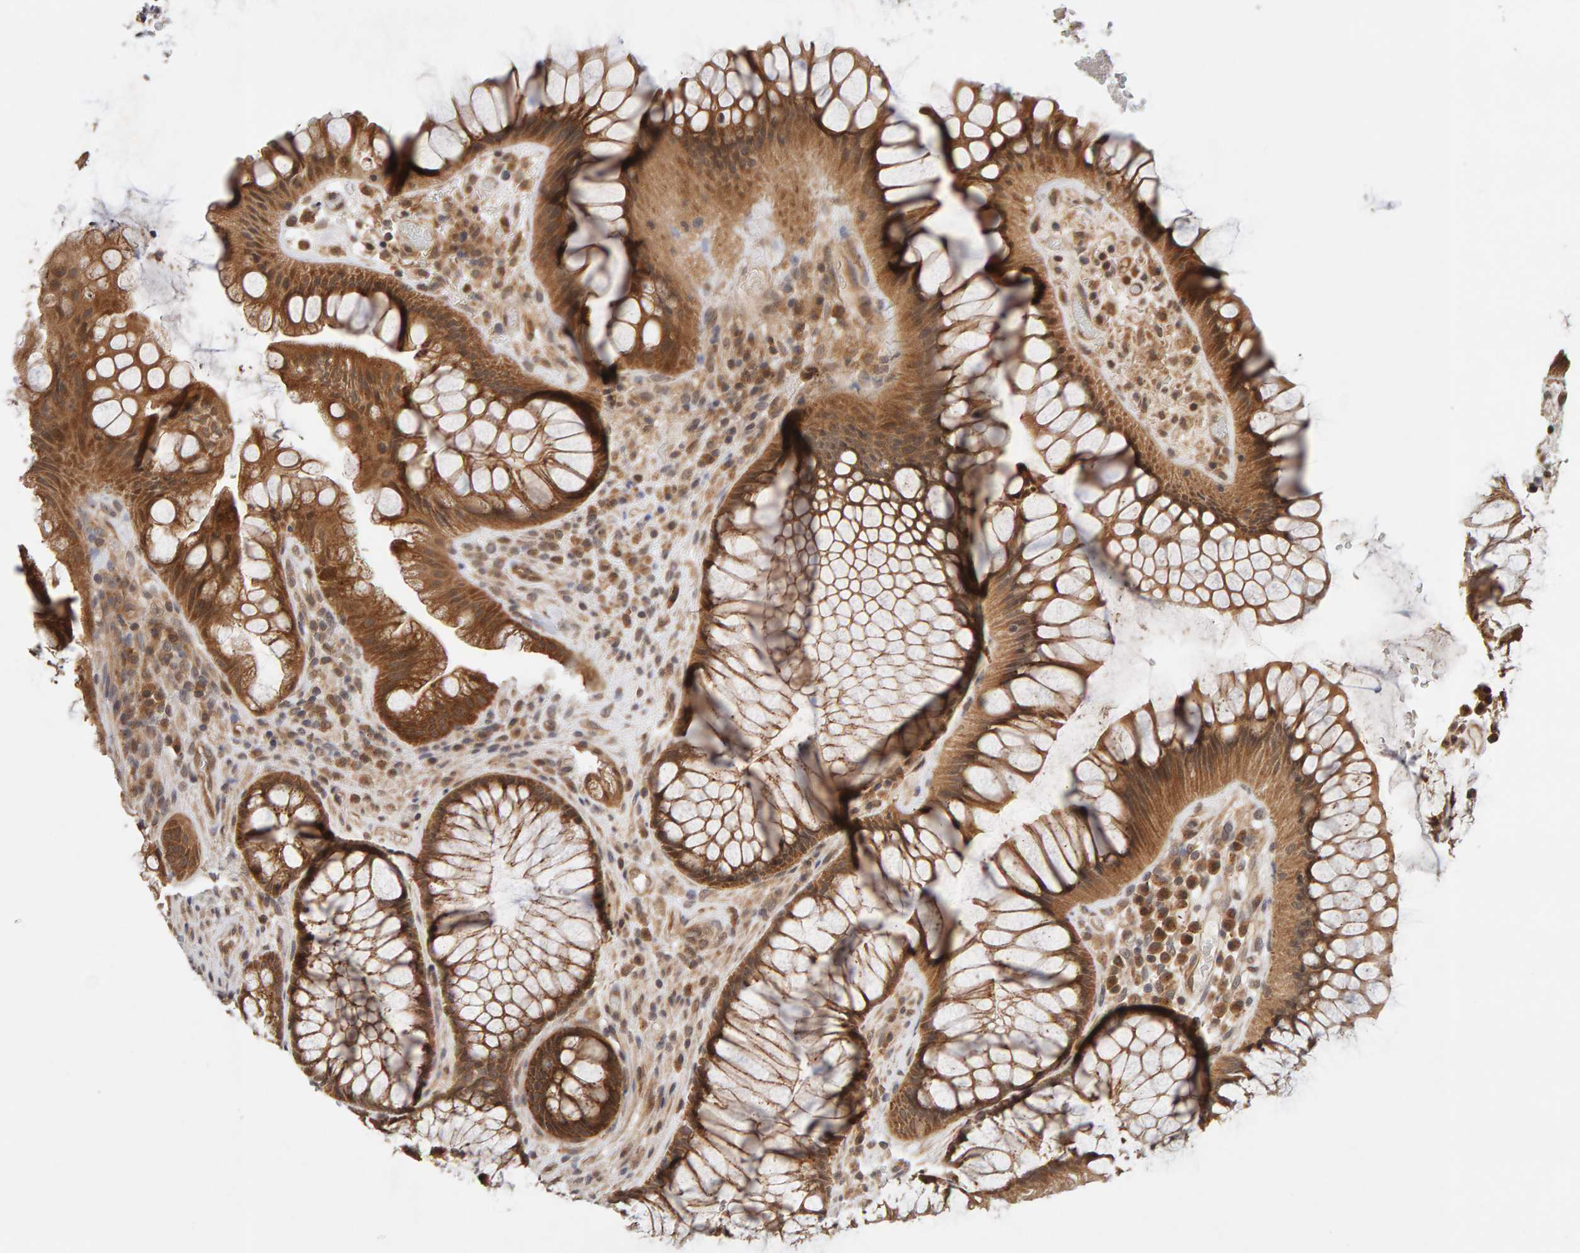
{"staining": {"intensity": "moderate", "quantity": ">75%", "location": "cytoplasmic/membranous"}, "tissue": "rectum", "cell_type": "Glandular cells", "image_type": "normal", "snomed": [{"axis": "morphology", "description": "Normal tissue, NOS"}, {"axis": "topography", "description": "Rectum"}], "caption": "Glandular cells exhibit medium levels of moderate cytoplasmic/membranous staining in about >75% of cells in benign human rectum.", "gene": "DNAJC7", "patient": {"sex": "male", "age": 51}}